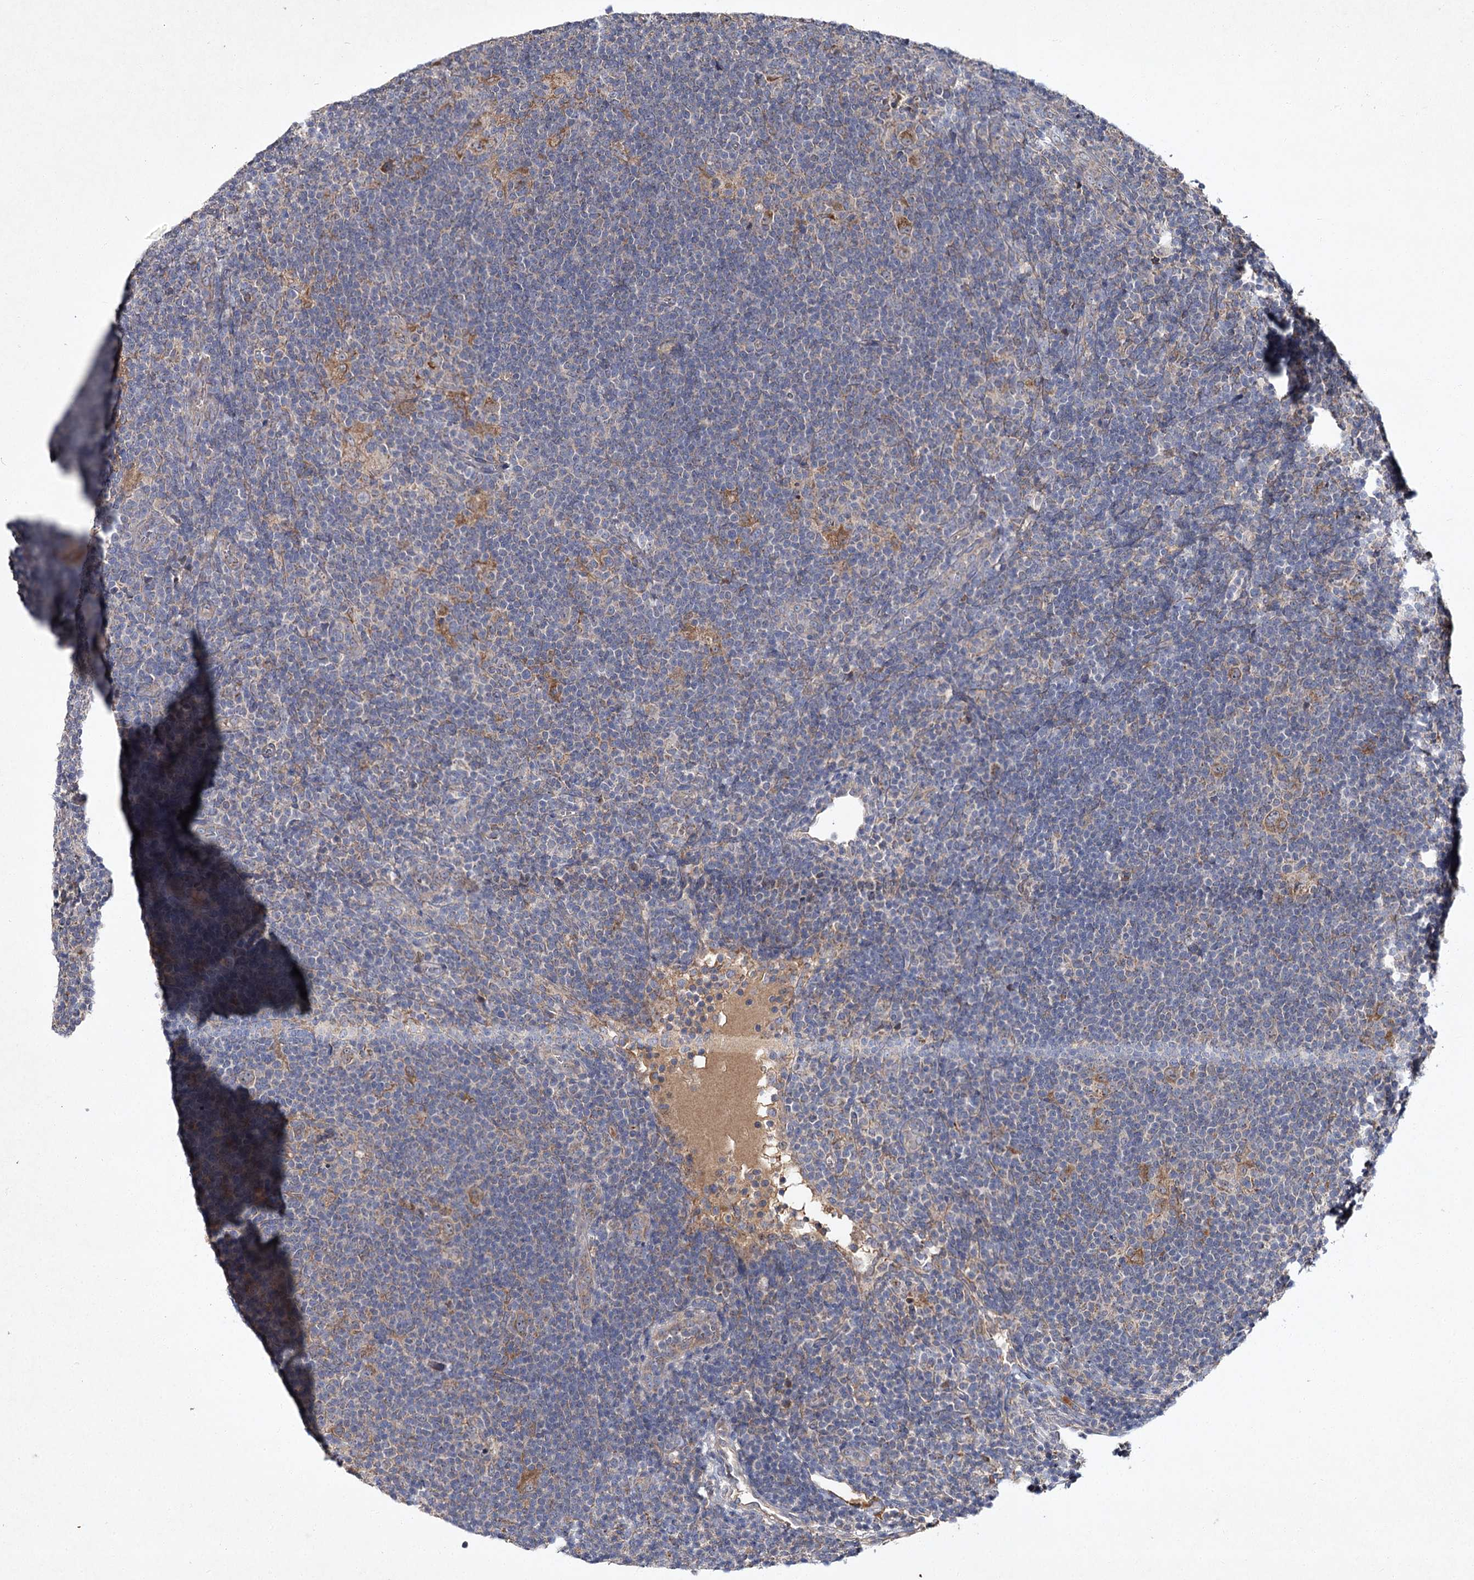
{"staining": {"intensity": "moderate", "quantity": ">75%", "location": "cytoplasmic/membranous"}, "tissue": "lymphoma", "cell_type": "Tumor cells", "image_type": "cancer", "snomed": [{"axis": "morphology", "description": "Hodgkin's disease, NOS"}, {"axis": "topography", "description": "Lymph node"}], "caption": "Hodgkin's disease tissue shows moderate cytoplasmic/membranous expression in approximately >75% of tumor cells, visualized by immunohistochemistry.", "gene": "MFN1", "patient": {"sex": "female", "age": 57}}